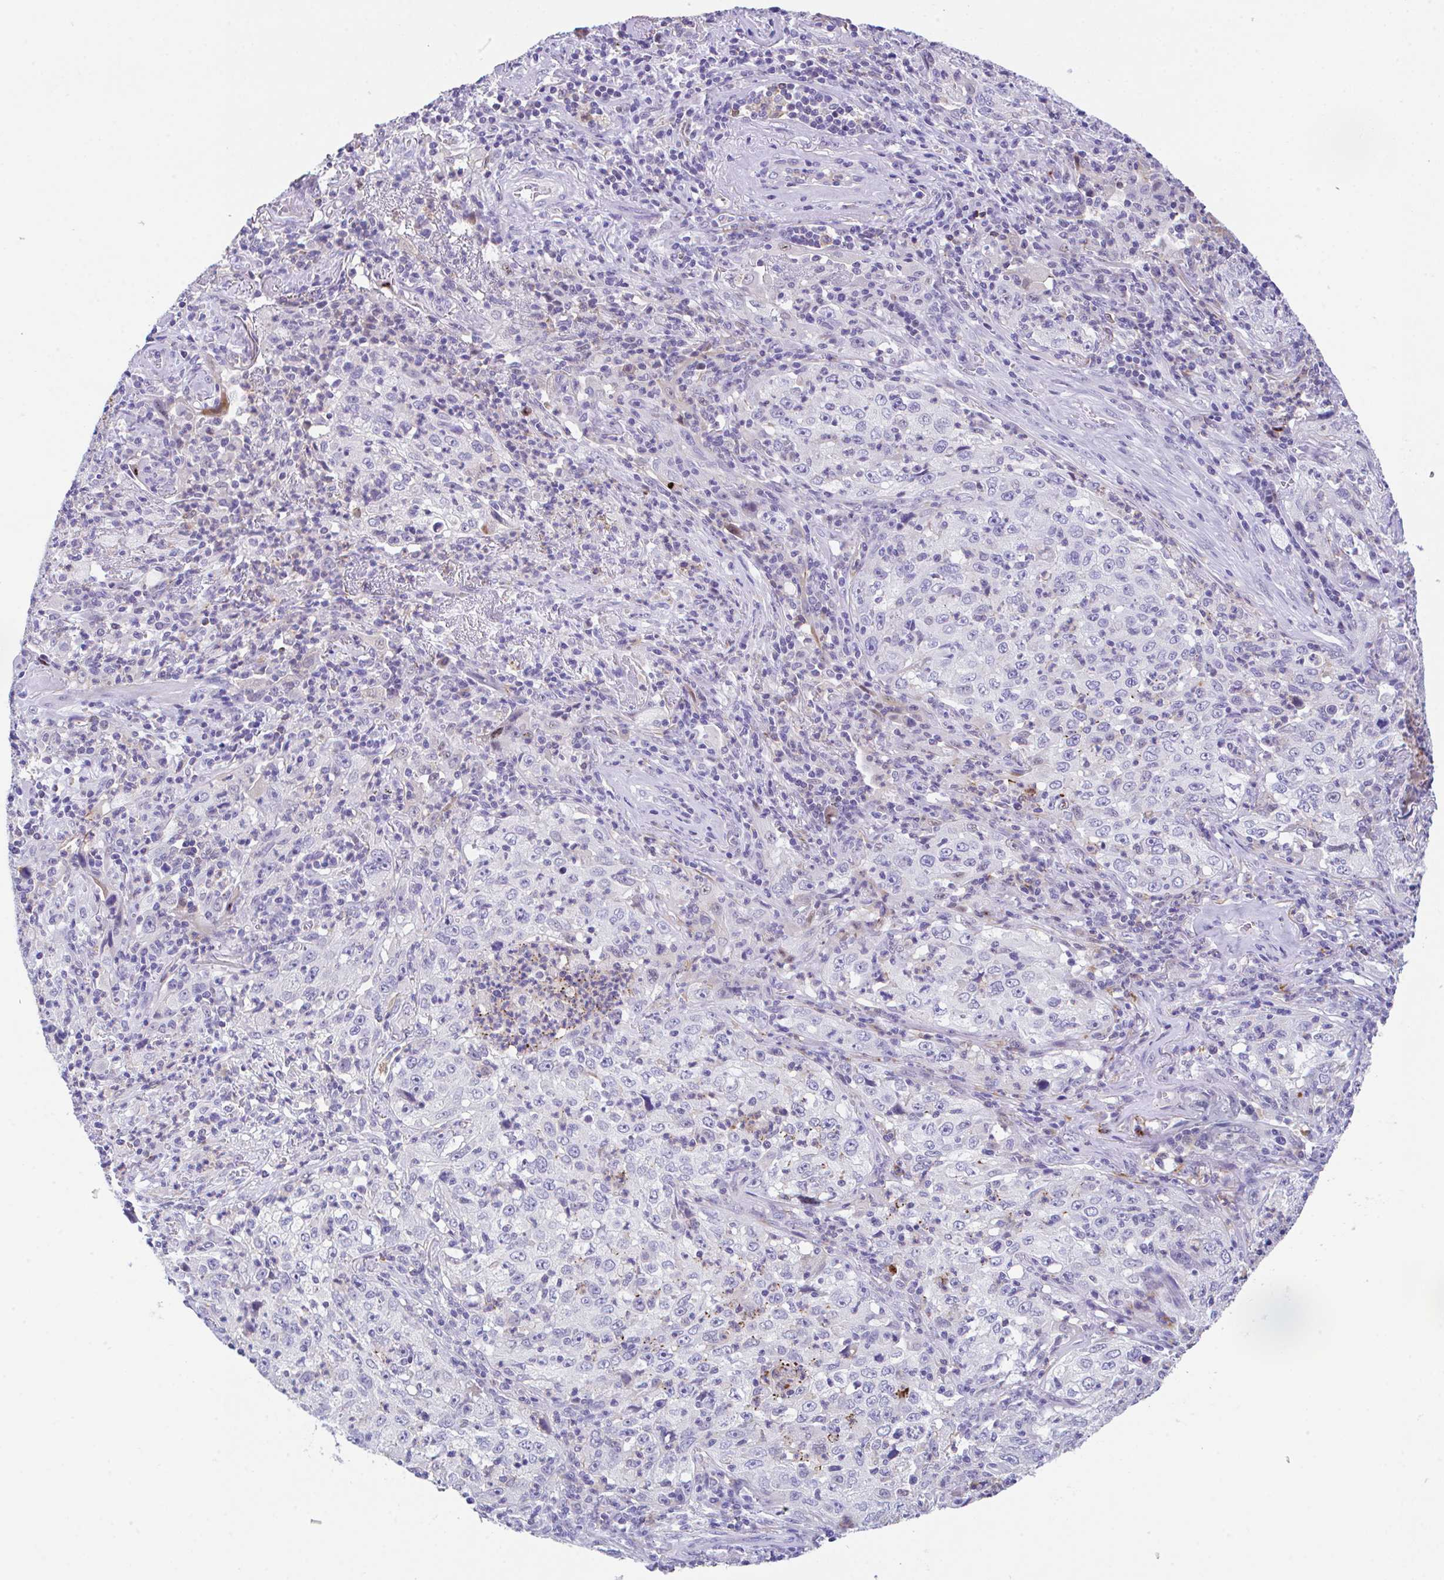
{"staining": {"intensity": "negative", "quantity": "none", "location": "none"}, "tissue": "lung cancer", "cell_type": "Tumor cells", "image_type": "cancer", "snomed": [{"axis": "morphology", "description": "Squamous cell carcinoma, NOS"}, {"axis": "topography", "description": "Lung"}], "caption": "A histopathology image of human lung cancer (squamous cell carcinoma) is negative for staining in tumor cells. (Stains: DAB IHC with hematoxylin counter stain, Microscopy: brightfield microscopy at high magnification).", "gene": "HOXB4", "patient": {"sex": "male", "age": 71}}